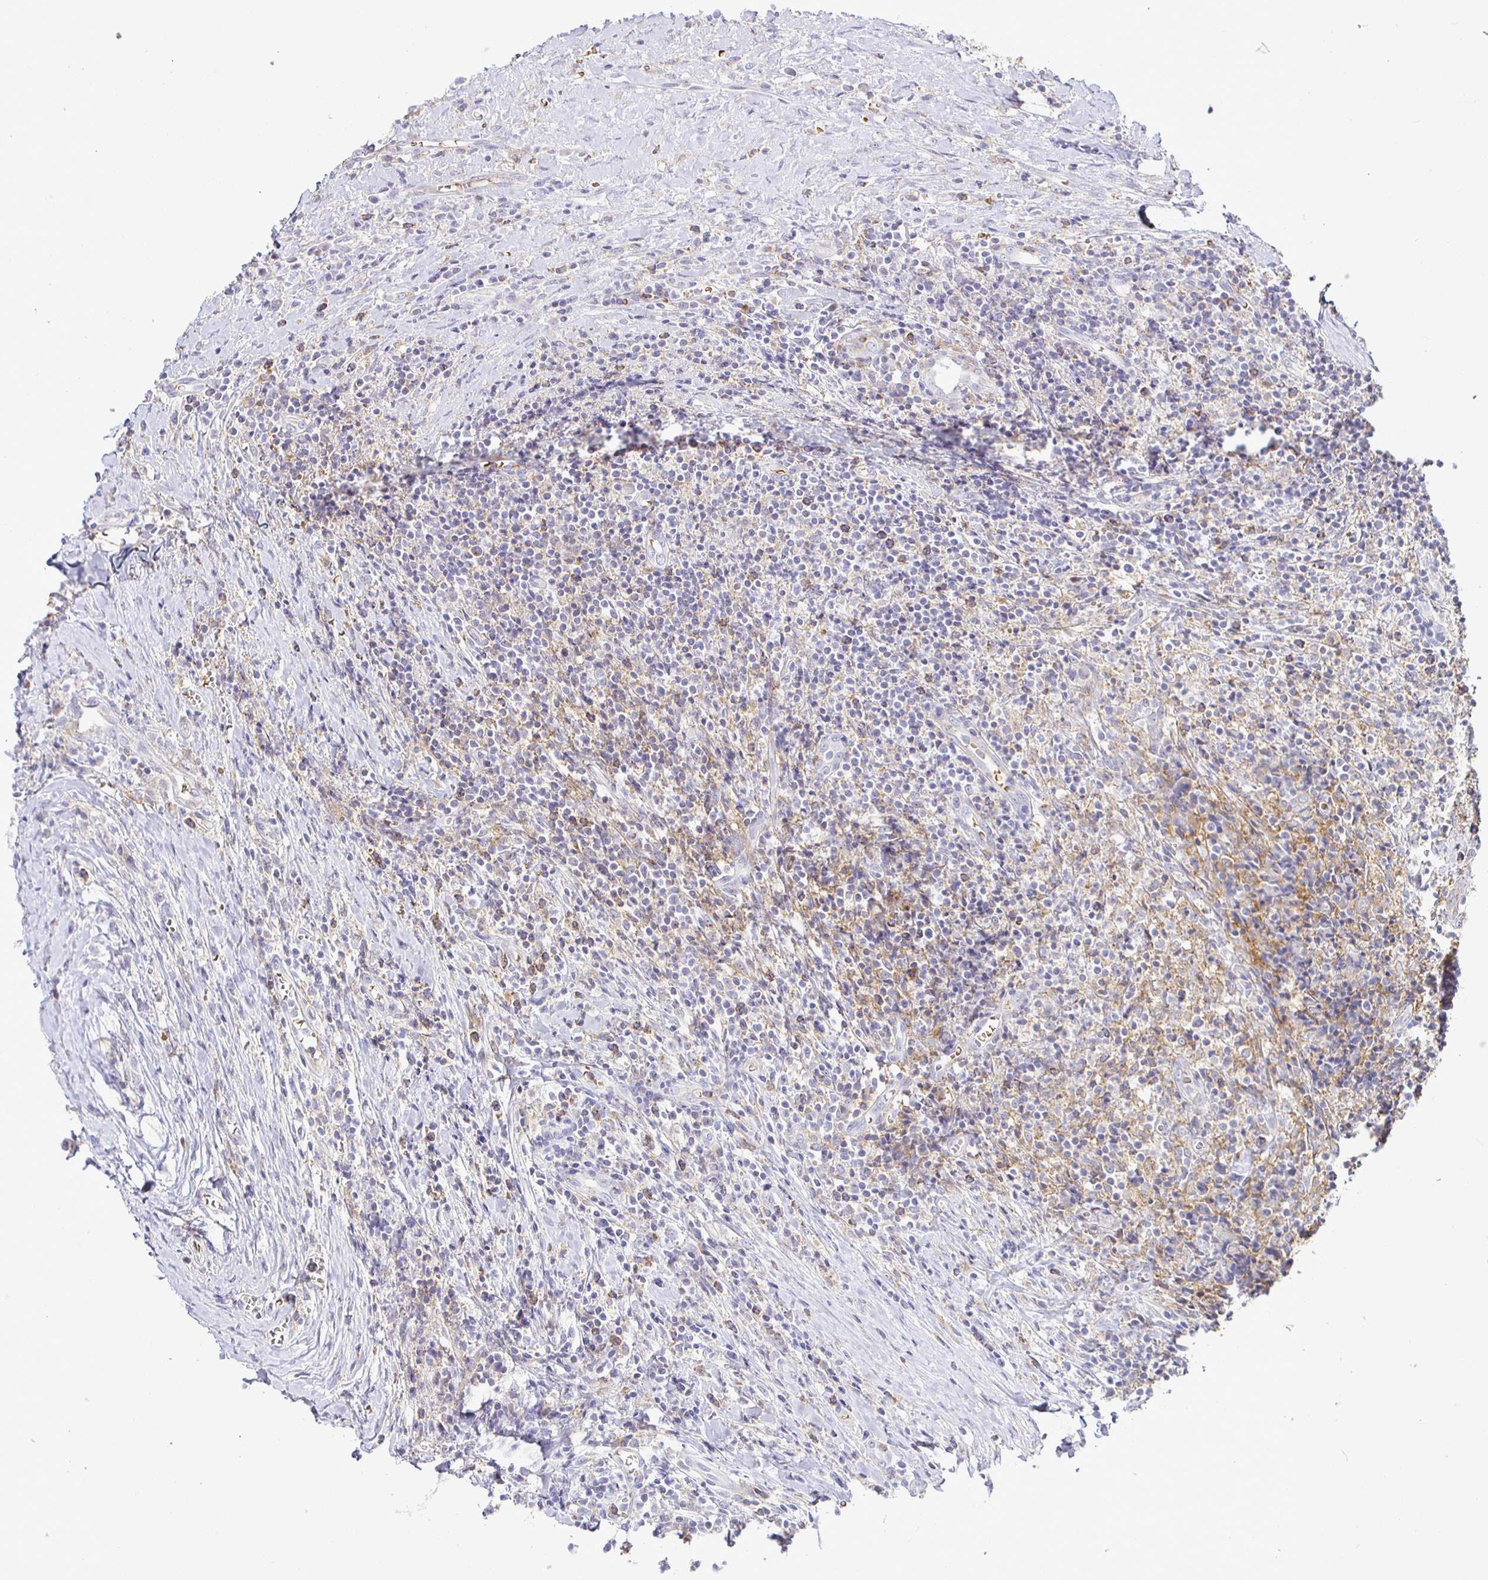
{"staining": {"intensity": "negative", "quantity": "none", "location": "none"}, "tissue": "lymphoma", "cell_type": "Tumor cells", "image_type": "cancer", "snomed": [{"axis": "morphology", "description": "Hodgkin's disease, NOS"}, {"axis": "topography", "description": "Thymus, NOS"}], "caption": "Hodgkin's disease was stained to show a protein in brown. There is no significant positivity in tumor cells.", "gene": "SIRPA", "patient": {"sex": "female", "age": 17}}